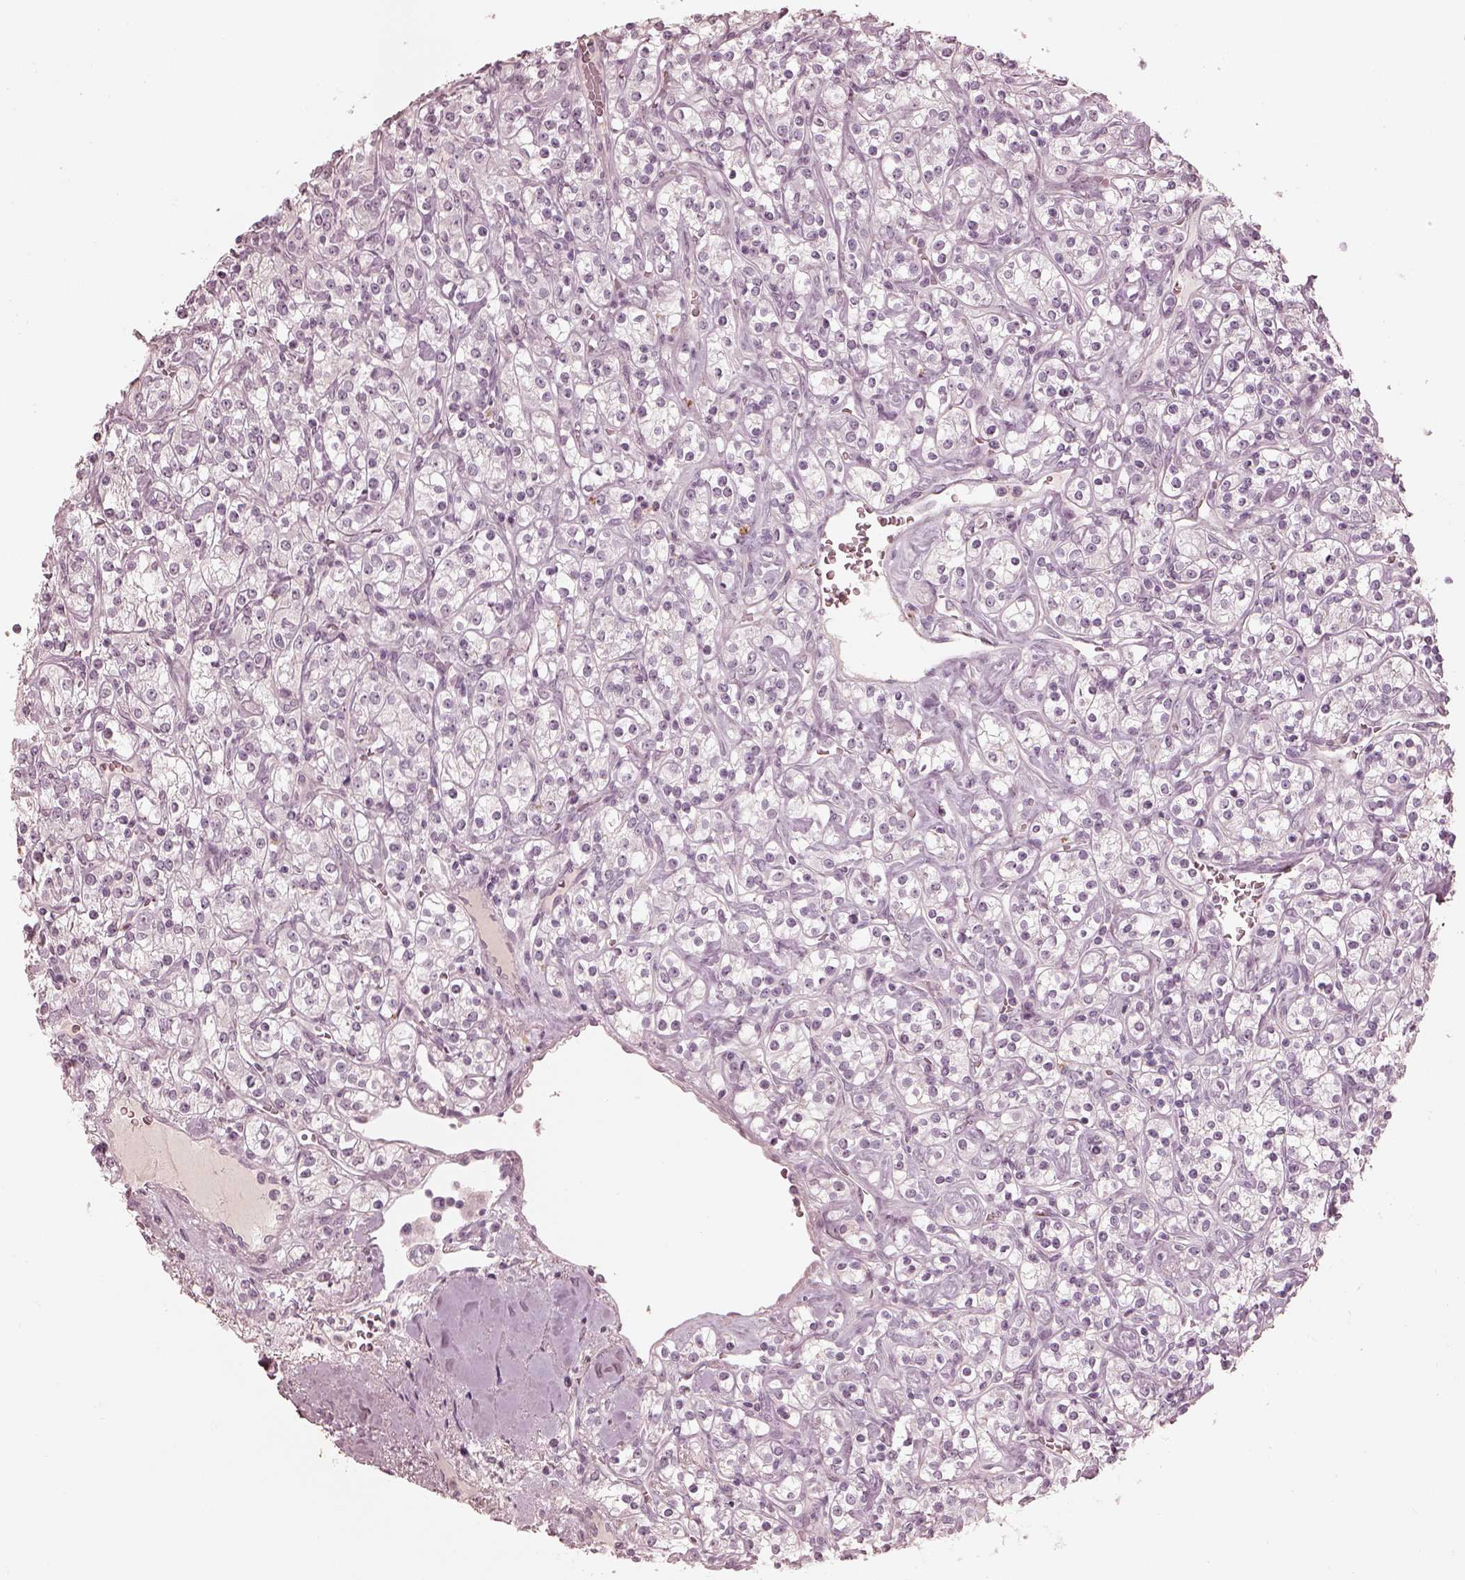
{"staining": {"intensity": "negative", "quantity": "none", "location": "none"}, "tissue": "renal cancer", "cell_type": "Tumor cells", "image_type": "cancer", "snomed": [{"axis": "morphology", "description": "Adenocarcinoma, NOS"}, {"axis": "topography", "description": "Kidney"}], "caption": "This micrograph is of renal cancer stained with immunohistochemistry to label a protein in brown with the nuclei are counter-stained blue. There is no staining in tumor cells.", "gene": "ADRB3", "patient": {"sex": "male", "age": 77}}